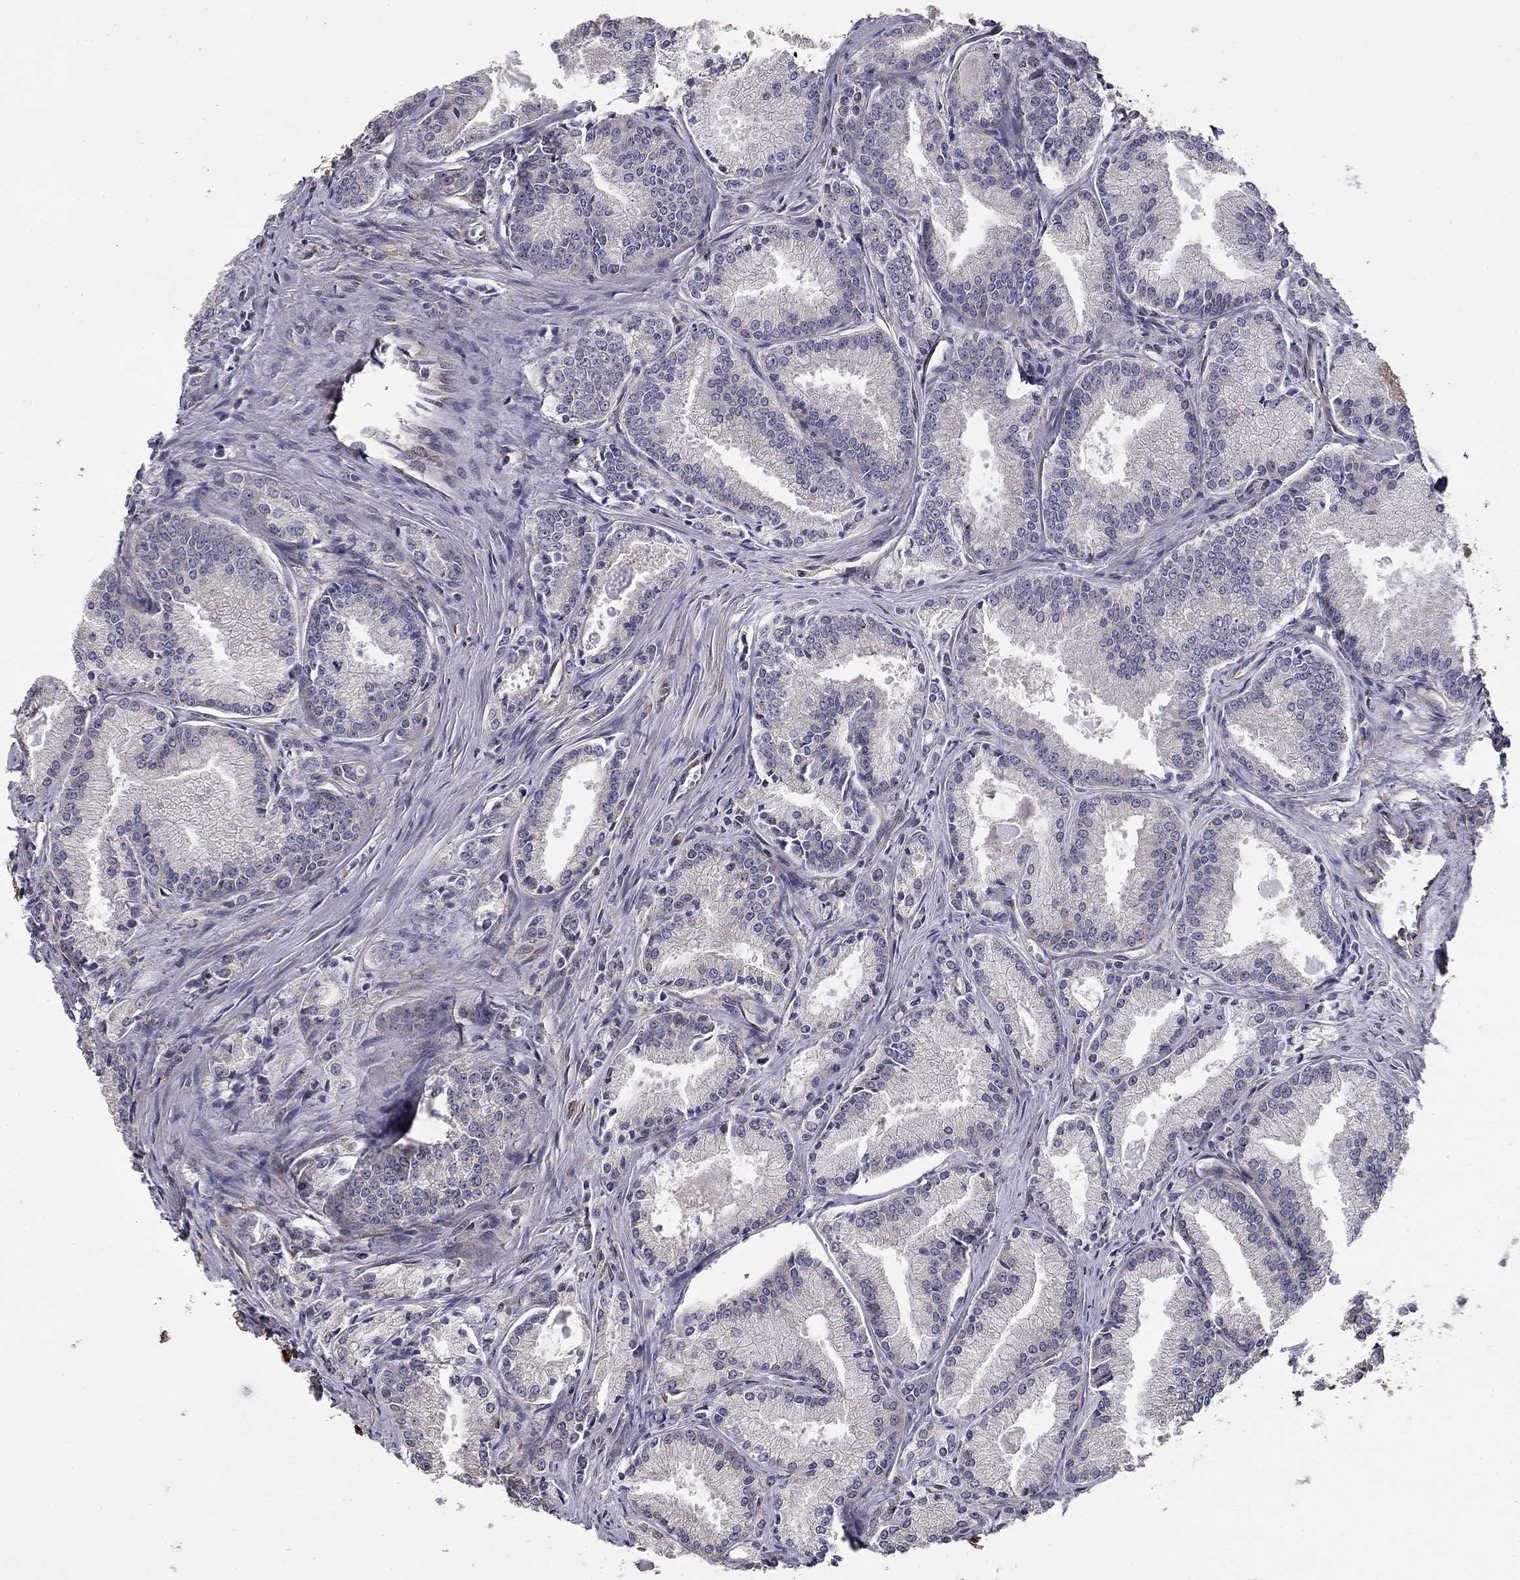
{"staining": {"intensity": "negative", "quantity": "none", "location": "none"}, "tissue": "prostate cancer", "cell_type": "Tumor cells", "image_type": "cancer", "snomed": [{"axis": "morphology", "description": "Adenocarcinoma, NOS"}, {"axis": "morphology", "description": "Adenocarcinoma, High grade"}, {"axis": "topography", "description": "Prostate"}], "caption": "This is an immunohistochemistry (IHC) image of adenocarcinoma (prostate). There is no positivity in tumor cells.", "gene": "NKIRAS1", "patient": {"sex": "male", "age": 70}}